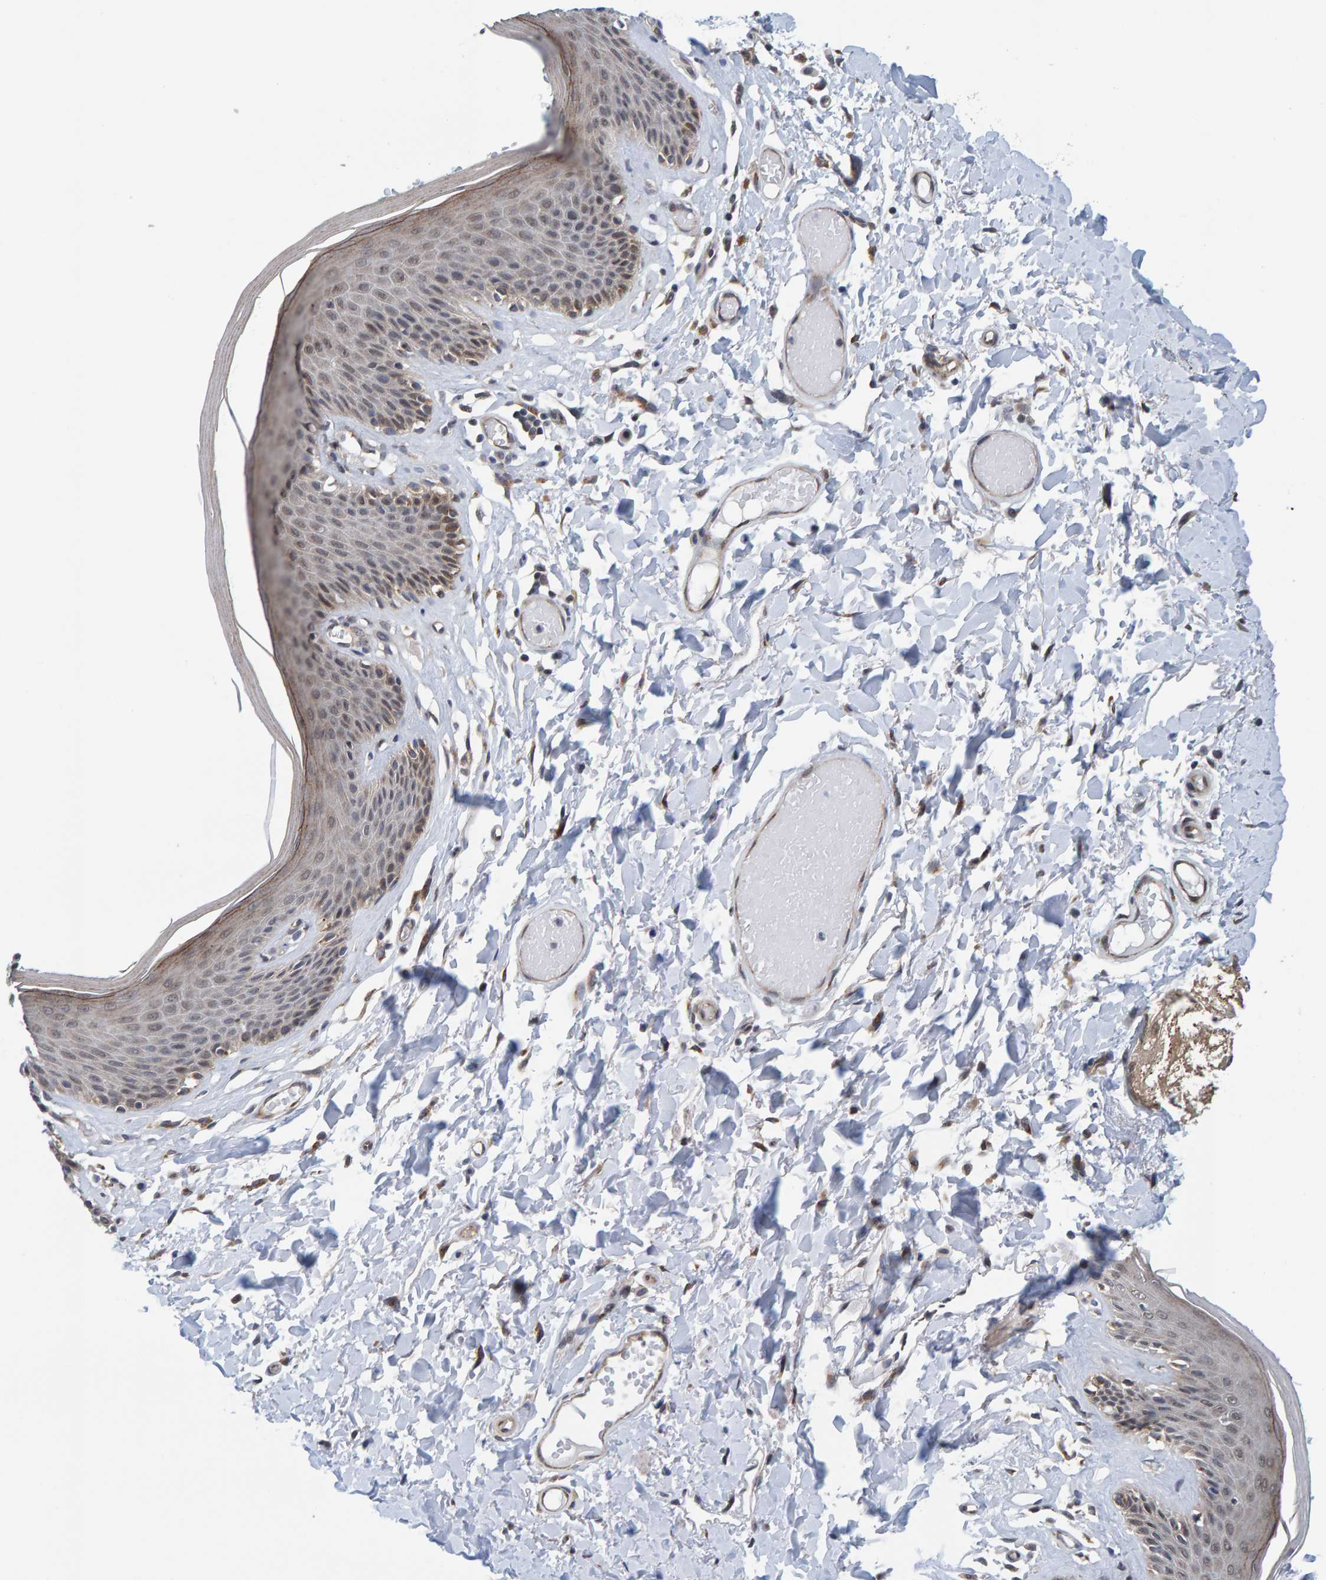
{"staining": {"intensity": "moderate", "quantity": "<25%", "location": "cytoplasmic/membranous"}, "tissue": "skin", "cell_type": "Epidermal cells", "image_type": "normal", "snomed": [{"axis": "morphology", "description": "Normal tissue, NOS"}, {"axis": "topography", "description": "Vulva"}], "caption": "Skin stained with DAB immunohistochemistry displays low levels of moderate cytoplasmic/membranous staining in about <25% of epidermal cells.", "gene": "SCRN2", "patient": {"sex": "female", "age": 73}}